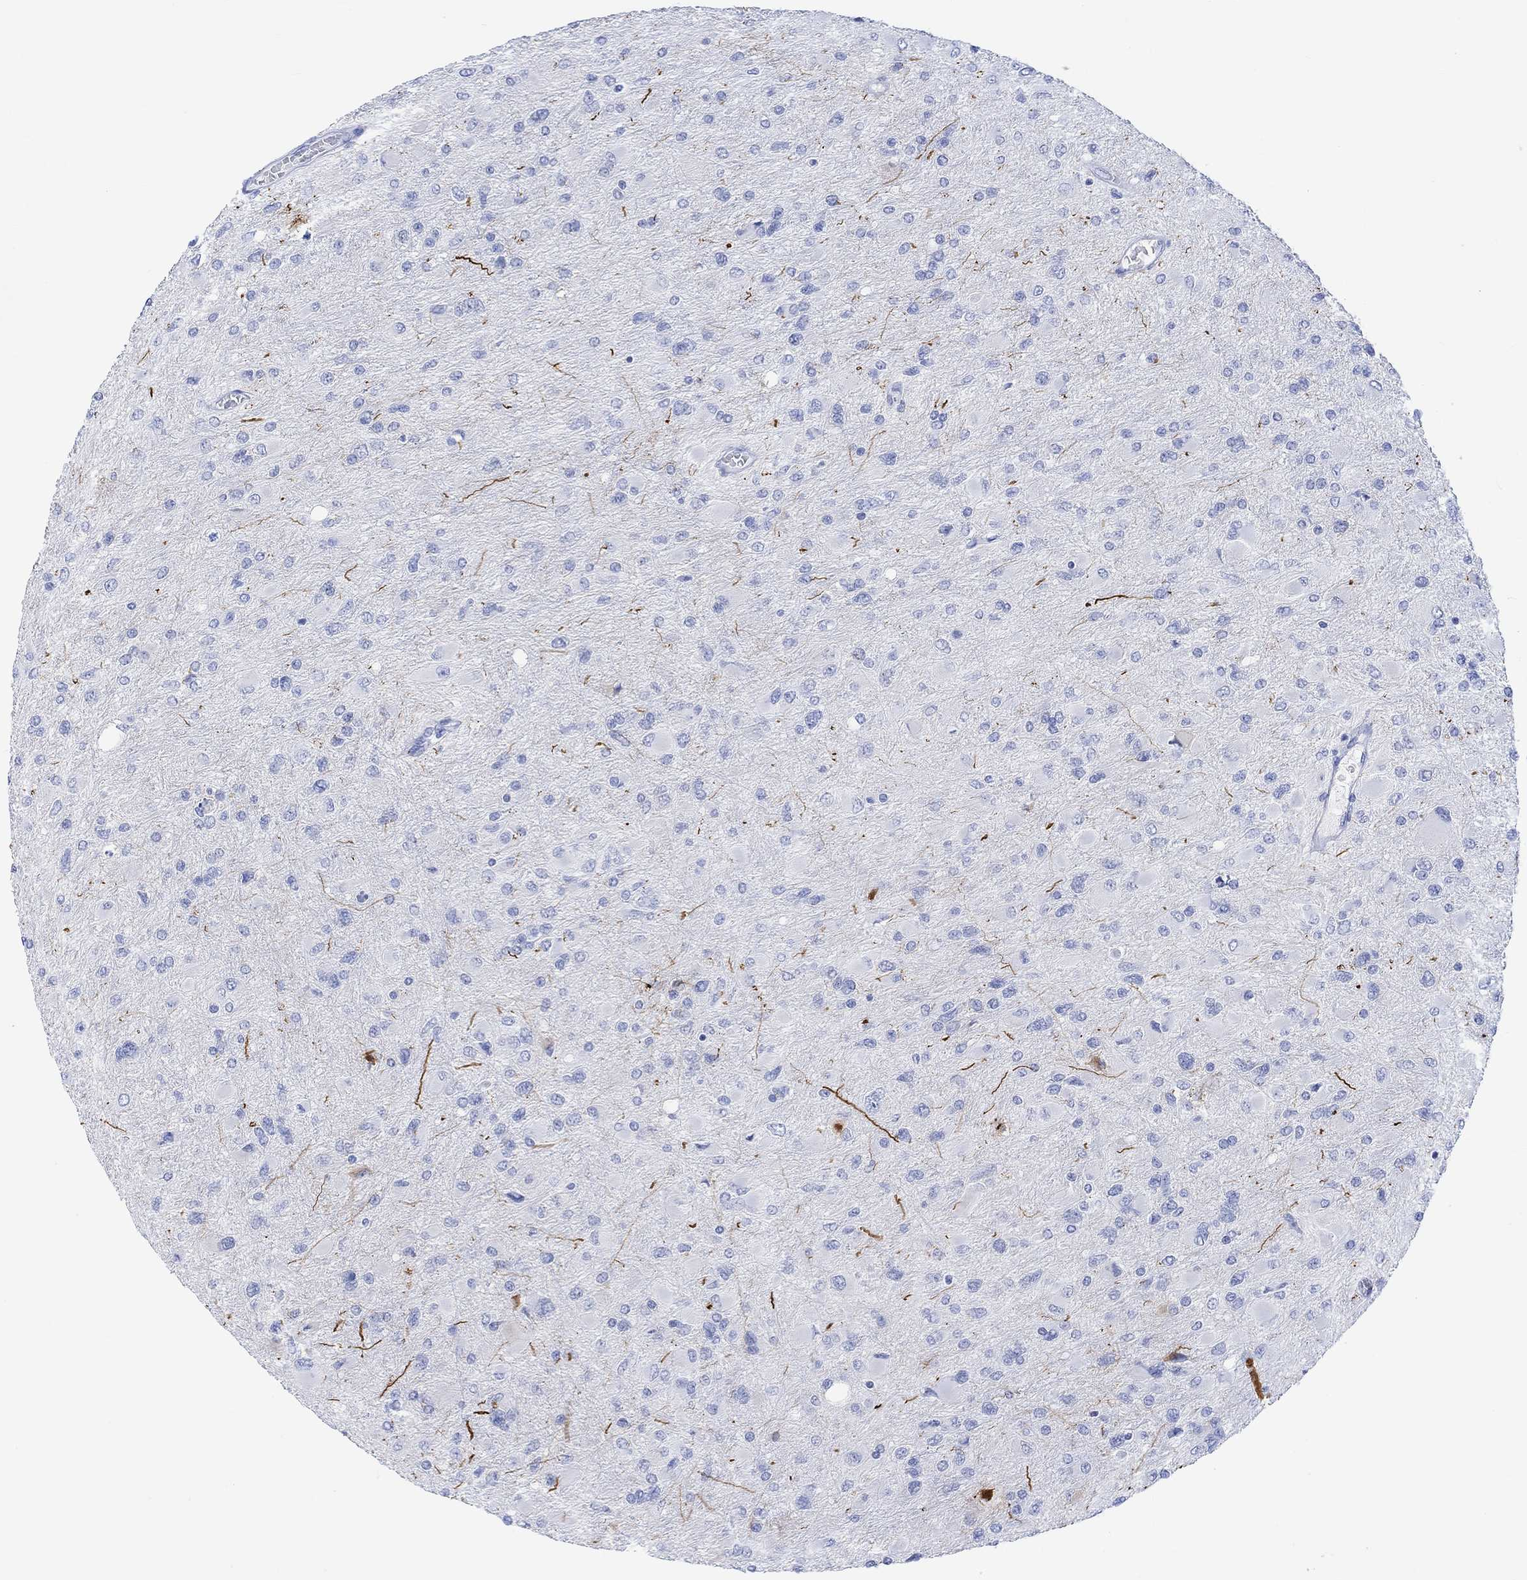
{"staining": {"intensity": "negative", "quantity": "none", "location": "none"}, "tissue": "glioma", "cell_type": "Tumor cells", "image_type": "cancer", "snomed": [{"axis": "morphology", "description": "Glioma, malignant, High grade"}, {"axis": "topography", "description": "Cerebral cortex"}], "caption": "Protein analysis of high-grade glioma (malignant) demonstrates no significant positivity in tumor cells.", "gene": "CALCA", "patient": {"sex": "female", "age": 36}}